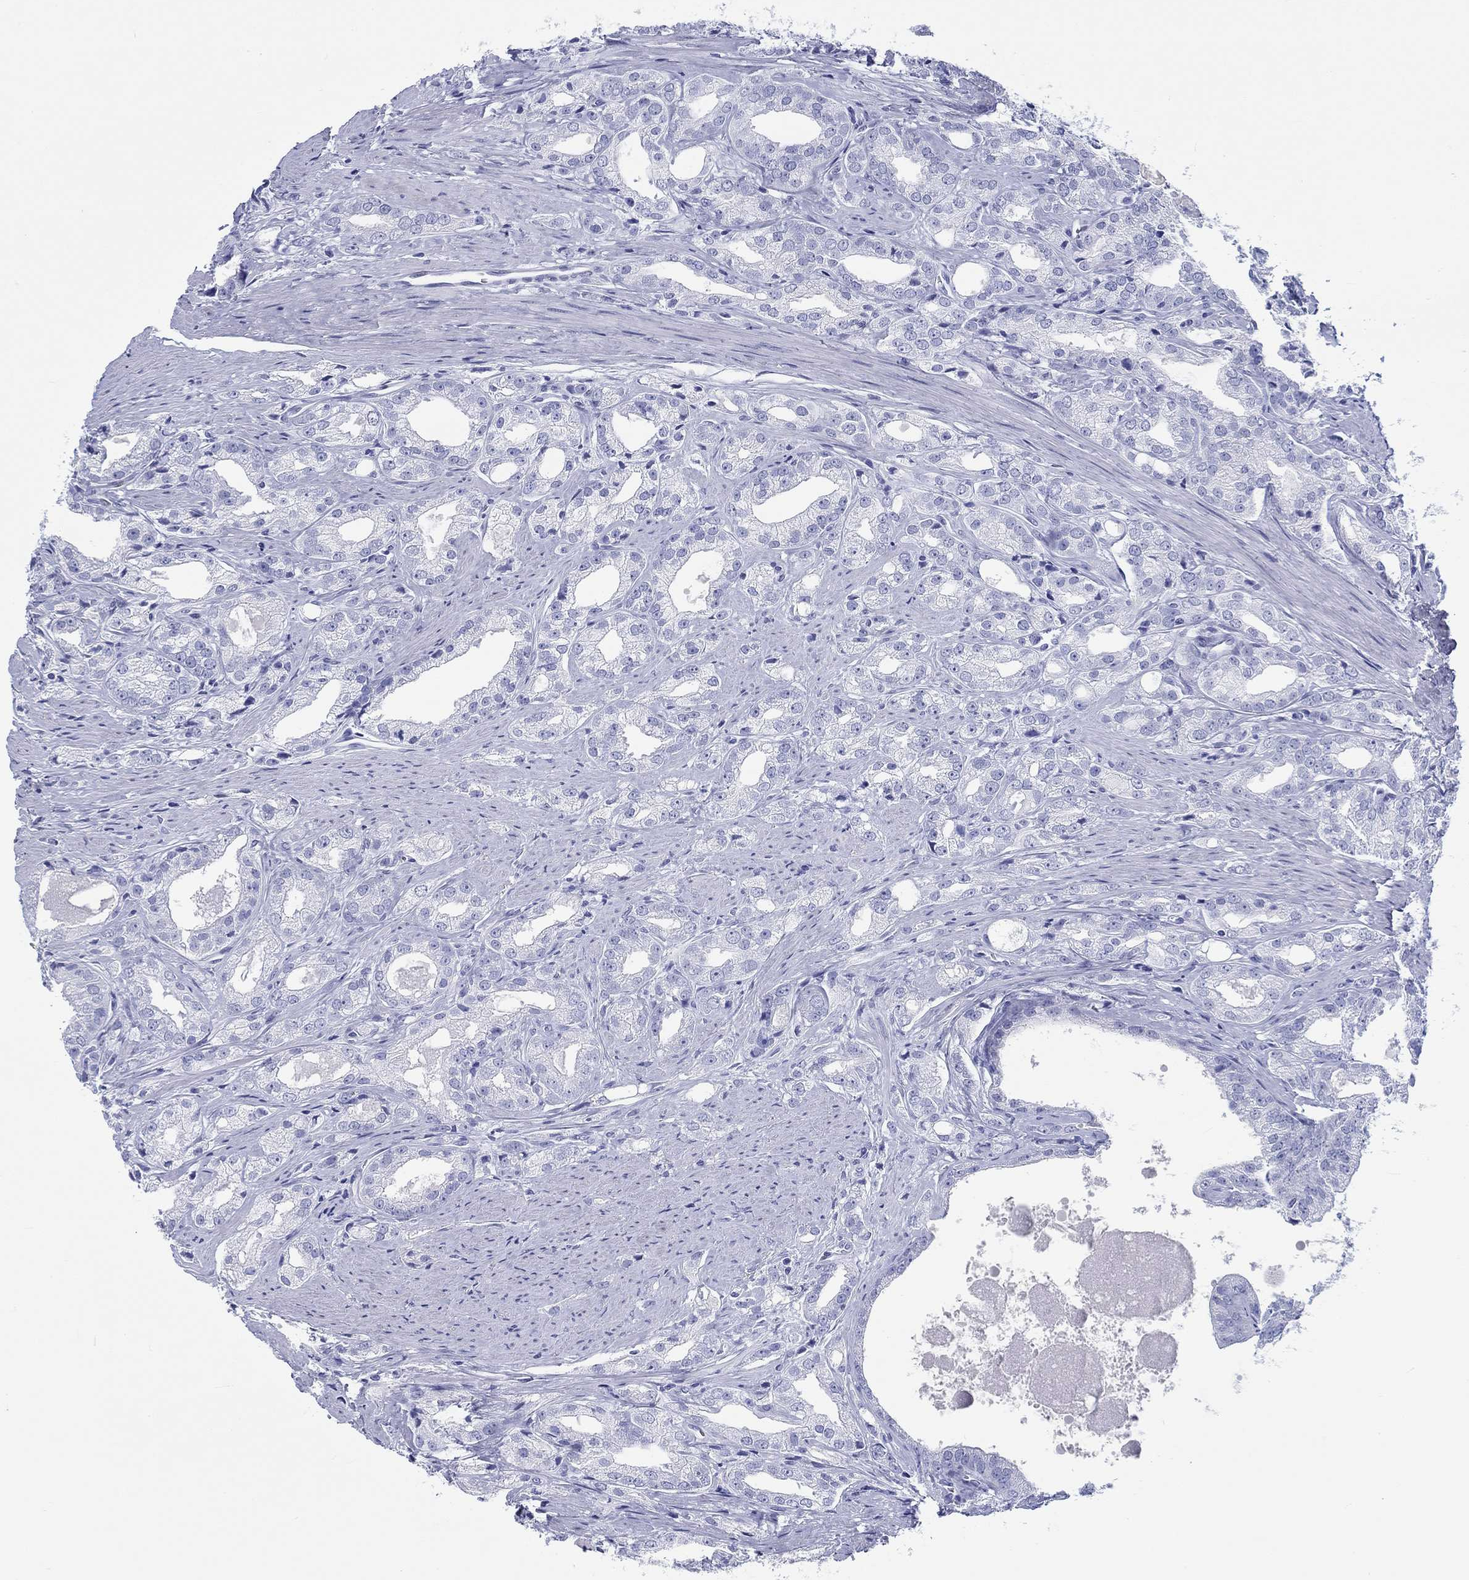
{"staining": {"intensity": "negative", "quantity": "none", "location": "none"}, "tissue": "prostate cancer", "cell_type": "Tumor cells", "image_type": "cancer", "snomed": [{"axis": "morphology", "description": "Adenocarcinoma, NOS"}, {"axis": "morphology", "description": "Adenocarcinoma, High grade"}, {"axis": "topography", "description": "Prostate"}], "caption": "Tumor cells show no significant expression in prostate cancer (high-grade adenocarcinoma).", "gene": "H1-1", "patient": {"sex": "male", "age": 70}}